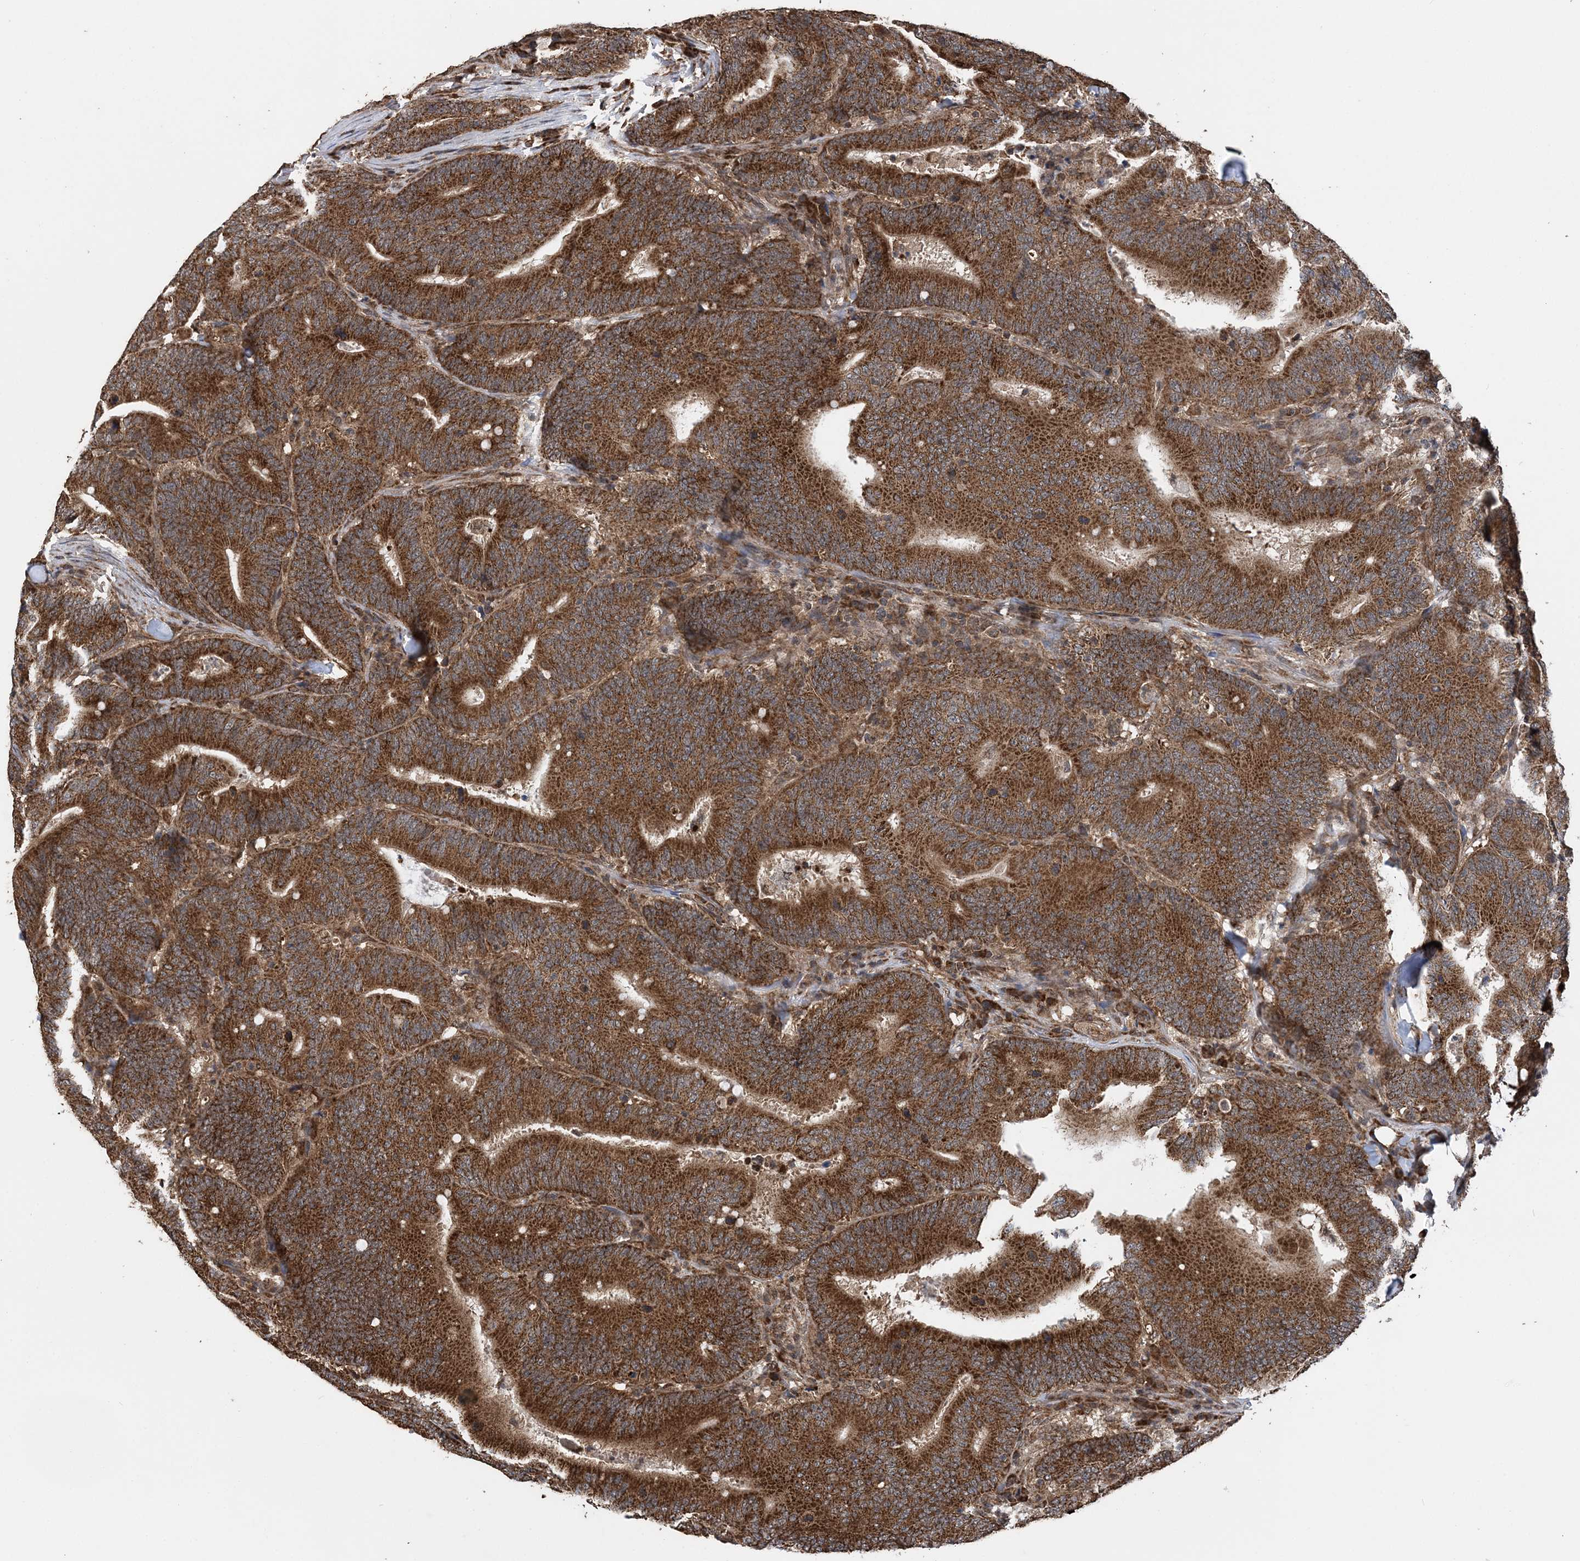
{"staining": {"intensity": "strong", "quantity": ">75%", "location": "cytoplasmic/membranous"}, "tissue": "colorectal cancer", "cell_type": "Tumor cells", "image_type": "cancer", "snomed": [{"axis": "morphology", "description": "Adenocarcinoma, NOS"}, {"axis": "topography", "description": "Colon"}], "caption": "Immunohistochemical staining of human colorectal adenocarcinoma shows high levels of strong cytoplasmic/membranous expression in approximately >75% of tumor cells. (Brightfield microscopy of DAB IHC at high magnification).", "gene": "PCBP1", "patient": {"sex": "female", "age": 66}}